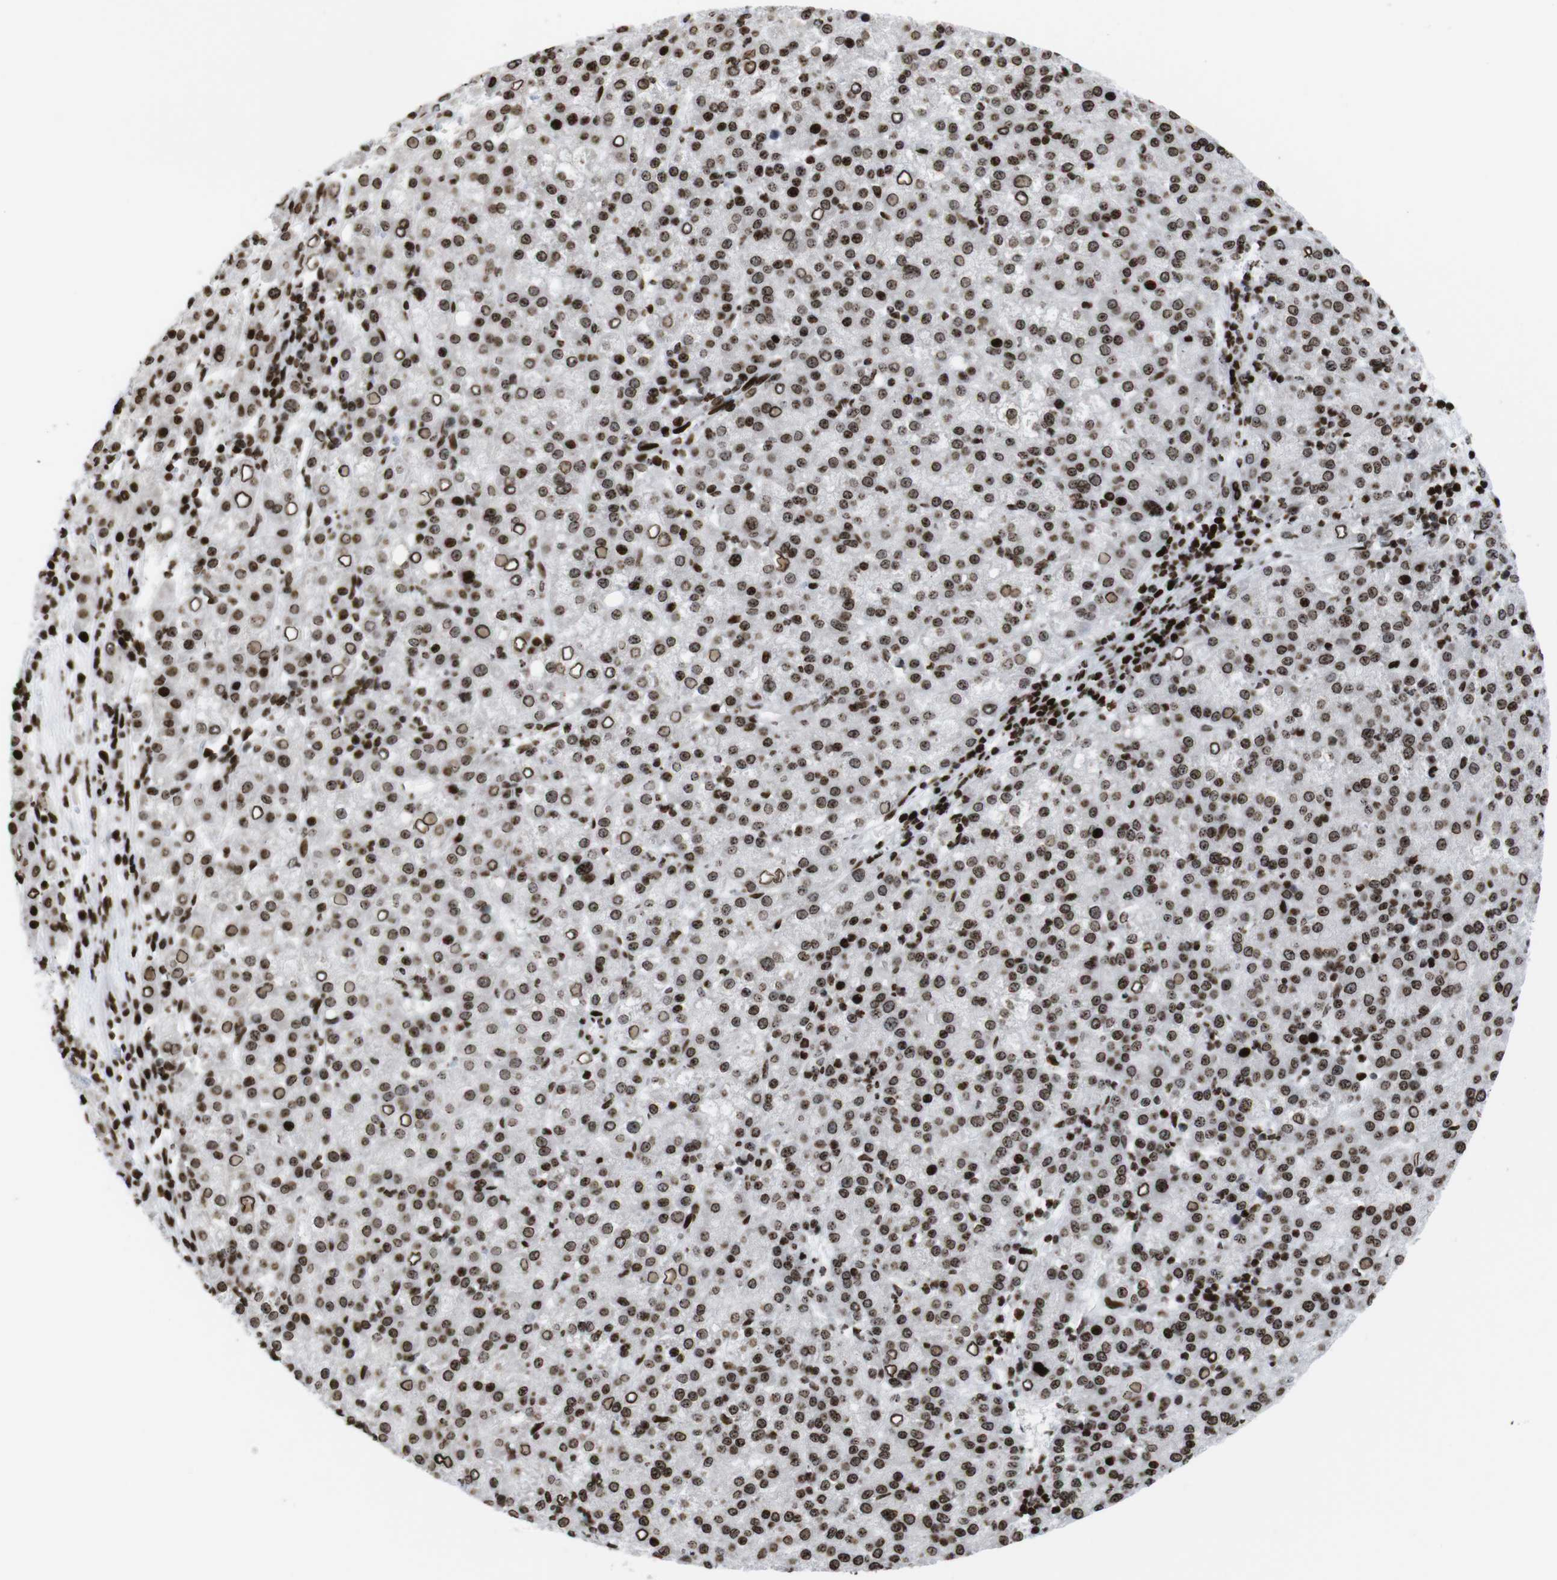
{"staining": {"intensity": "strong", "quantity": ">75%", "location": "cytoplasmic/membranous,nuclear"}, "tissue": "liver cancer", "cell_type": "Tumor cells", "image_type": "cancer", "snomed": [{"axis": "morphology", "description": "Carcinoma, Hepatocellular, NOS"}, {"axis": "topography", "description": "Liver"}], "caption": "Hepatocellular carcinoma (liver) stained with a protein marker demonstrates strong staining in tumor cells.", "gene": "H1-4", "patient": {"sex": "female", "age": 58}}